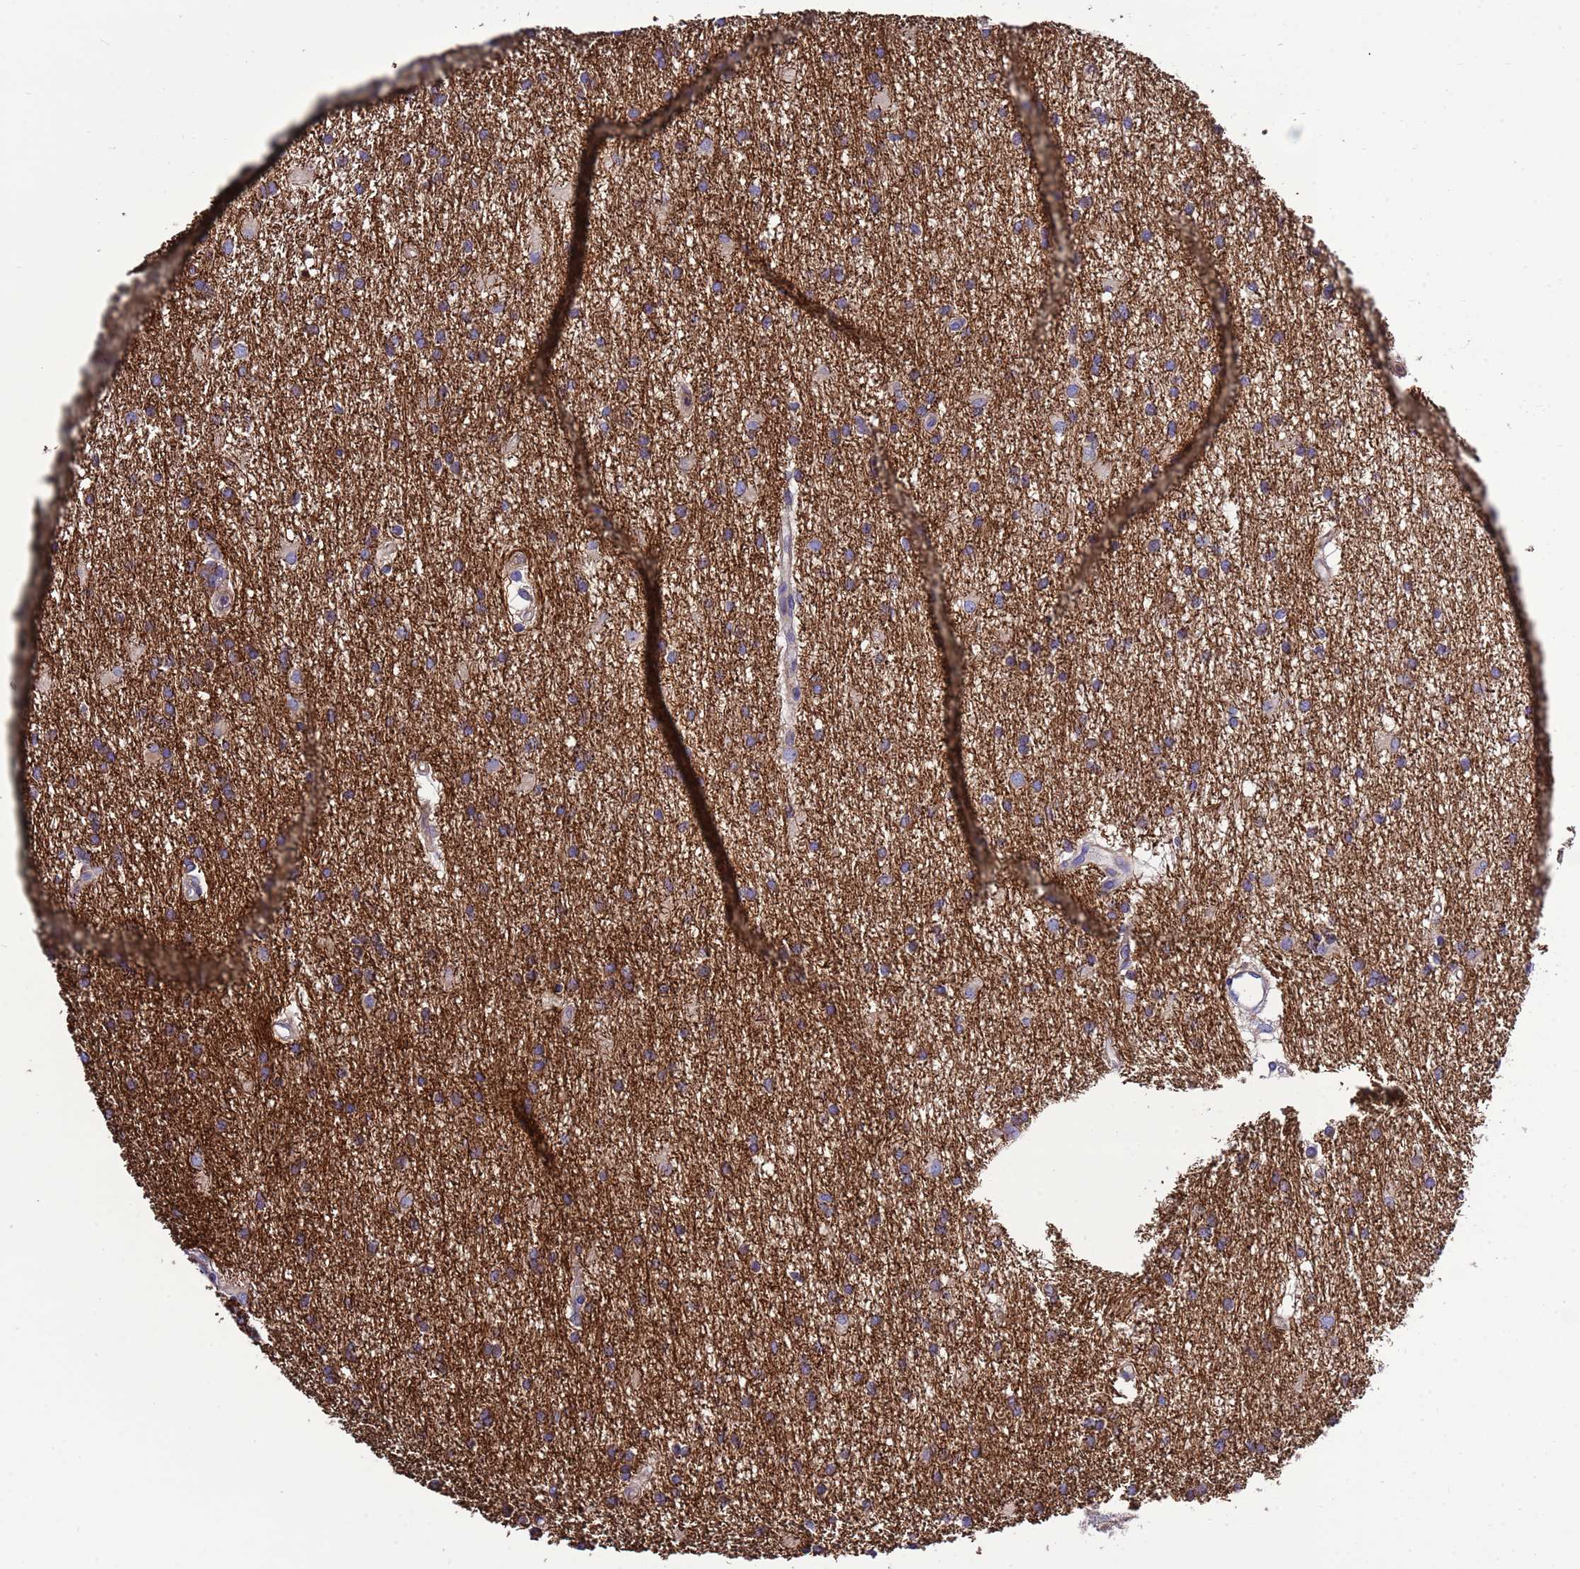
{"staining": {"intensity": "weak", "quantity": "25%-75%", "location": "cytoplasmic/membranous"}, "tissue": "glioma", "cell_type": "Tumor cells", "image_type": "cancer", "snomed": [{"axis": "morphology", "description": "Glioma, malignant, High grade"}, {"axis": "topography", "description": "Brain"}], "caption": "Weak cytoplasmic/membranous positivity is seen in approximately 25%-75% of tumor cells in malignant glioma (high-grade). (Brightfield microscopy of DAB IHC at high magnification).", "gene": "KICS2", "patient": {"sex": "male", "age": 77}}